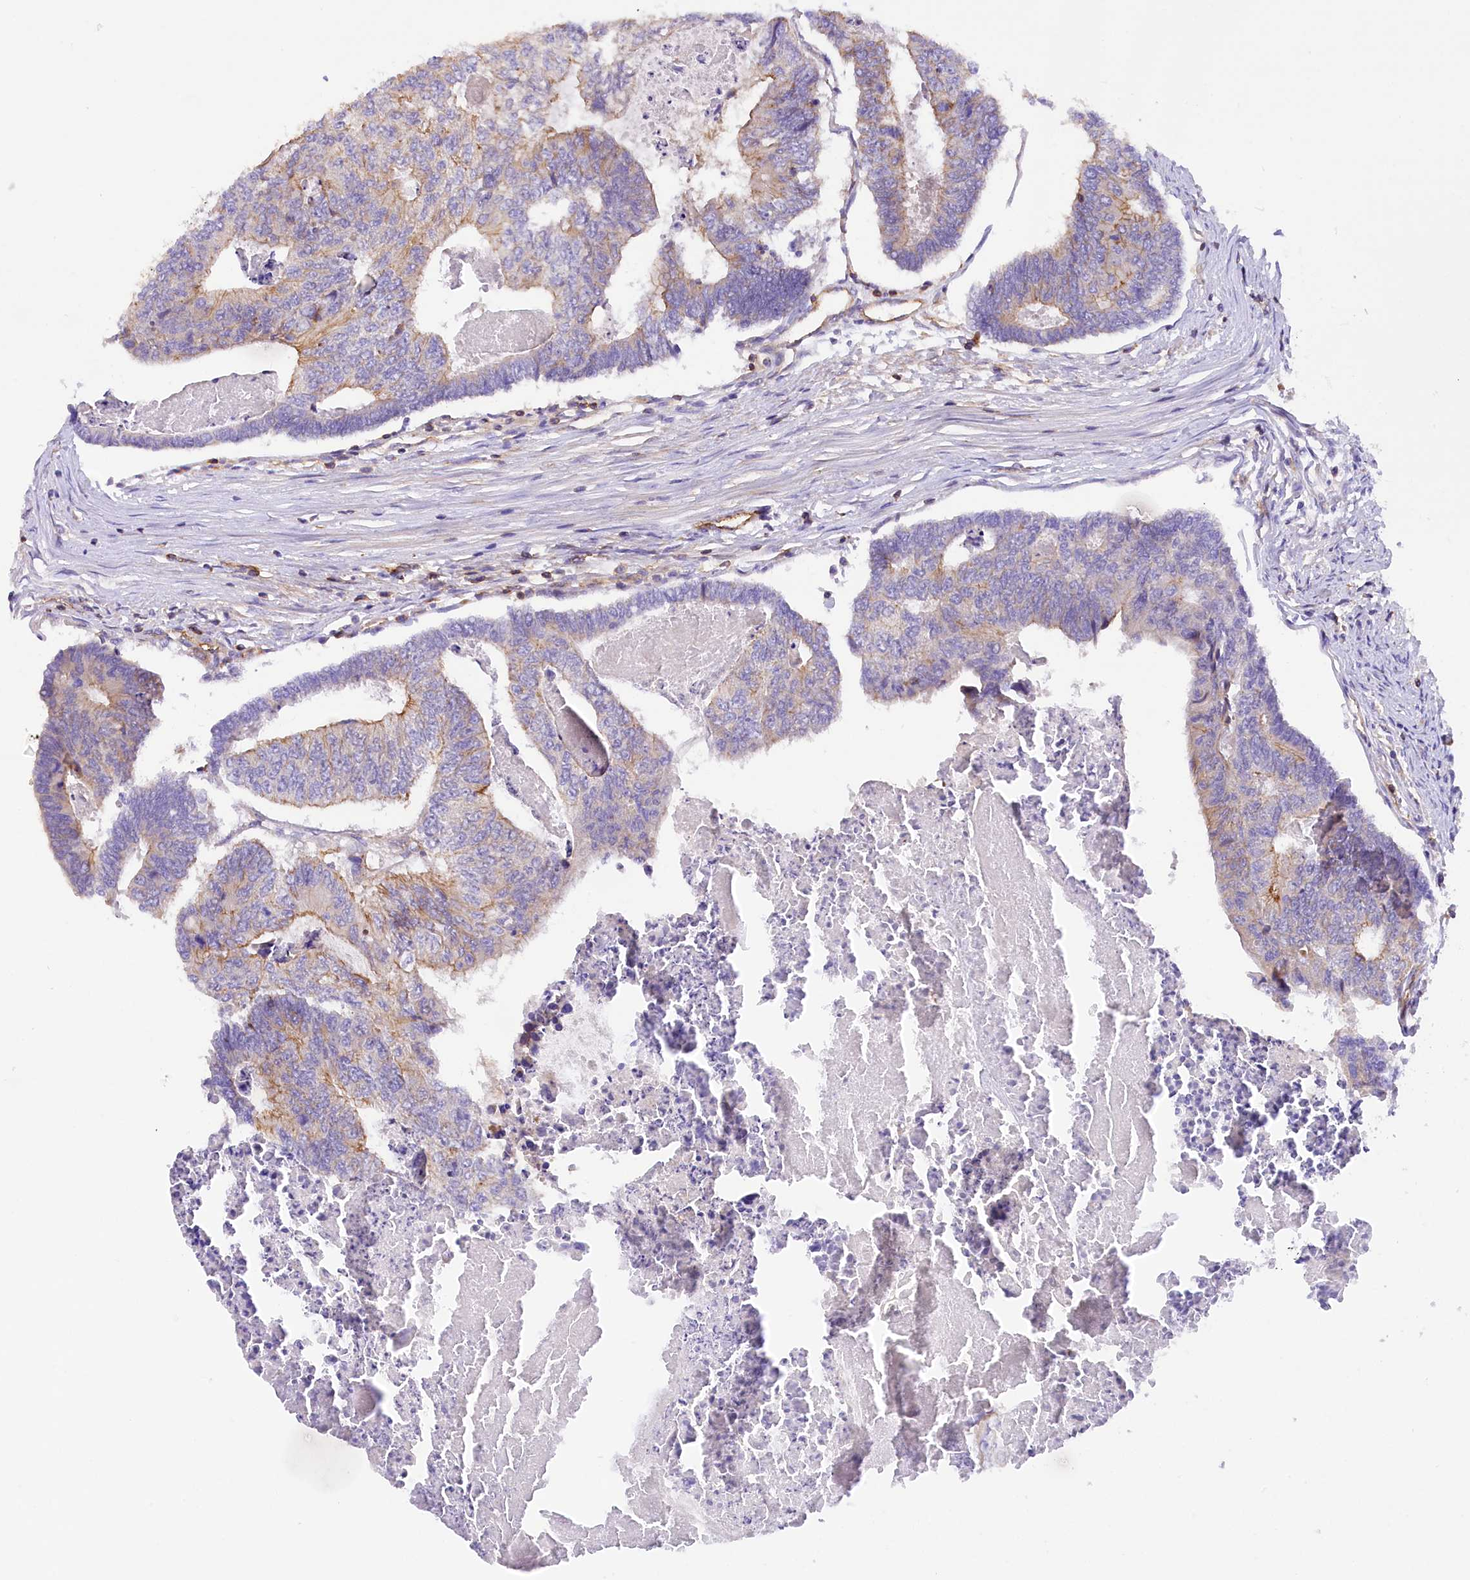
{"staining": {"intensity": "moderate", "quantity": "<25%", "location": "cytoplasmic/membranous"}, "tissue": "colorectal cancer", "cell_type": "Tumor cells", "image_type": "cancer", "snomed": [{"axis": "morphology", "description": "Adenocarcinoma, NOS"}, {"axis": "topography", "description": "Colon"}], "caption": "Adenocarcinoma (colorectal) tissue exhibits moderate cytoplasmic/membranous positivity in approximately <25% of tumor cells, visualized by immunohistochemistry.", "gene": "FAM193A", "patient": {"sex": "female", "age": 67}}